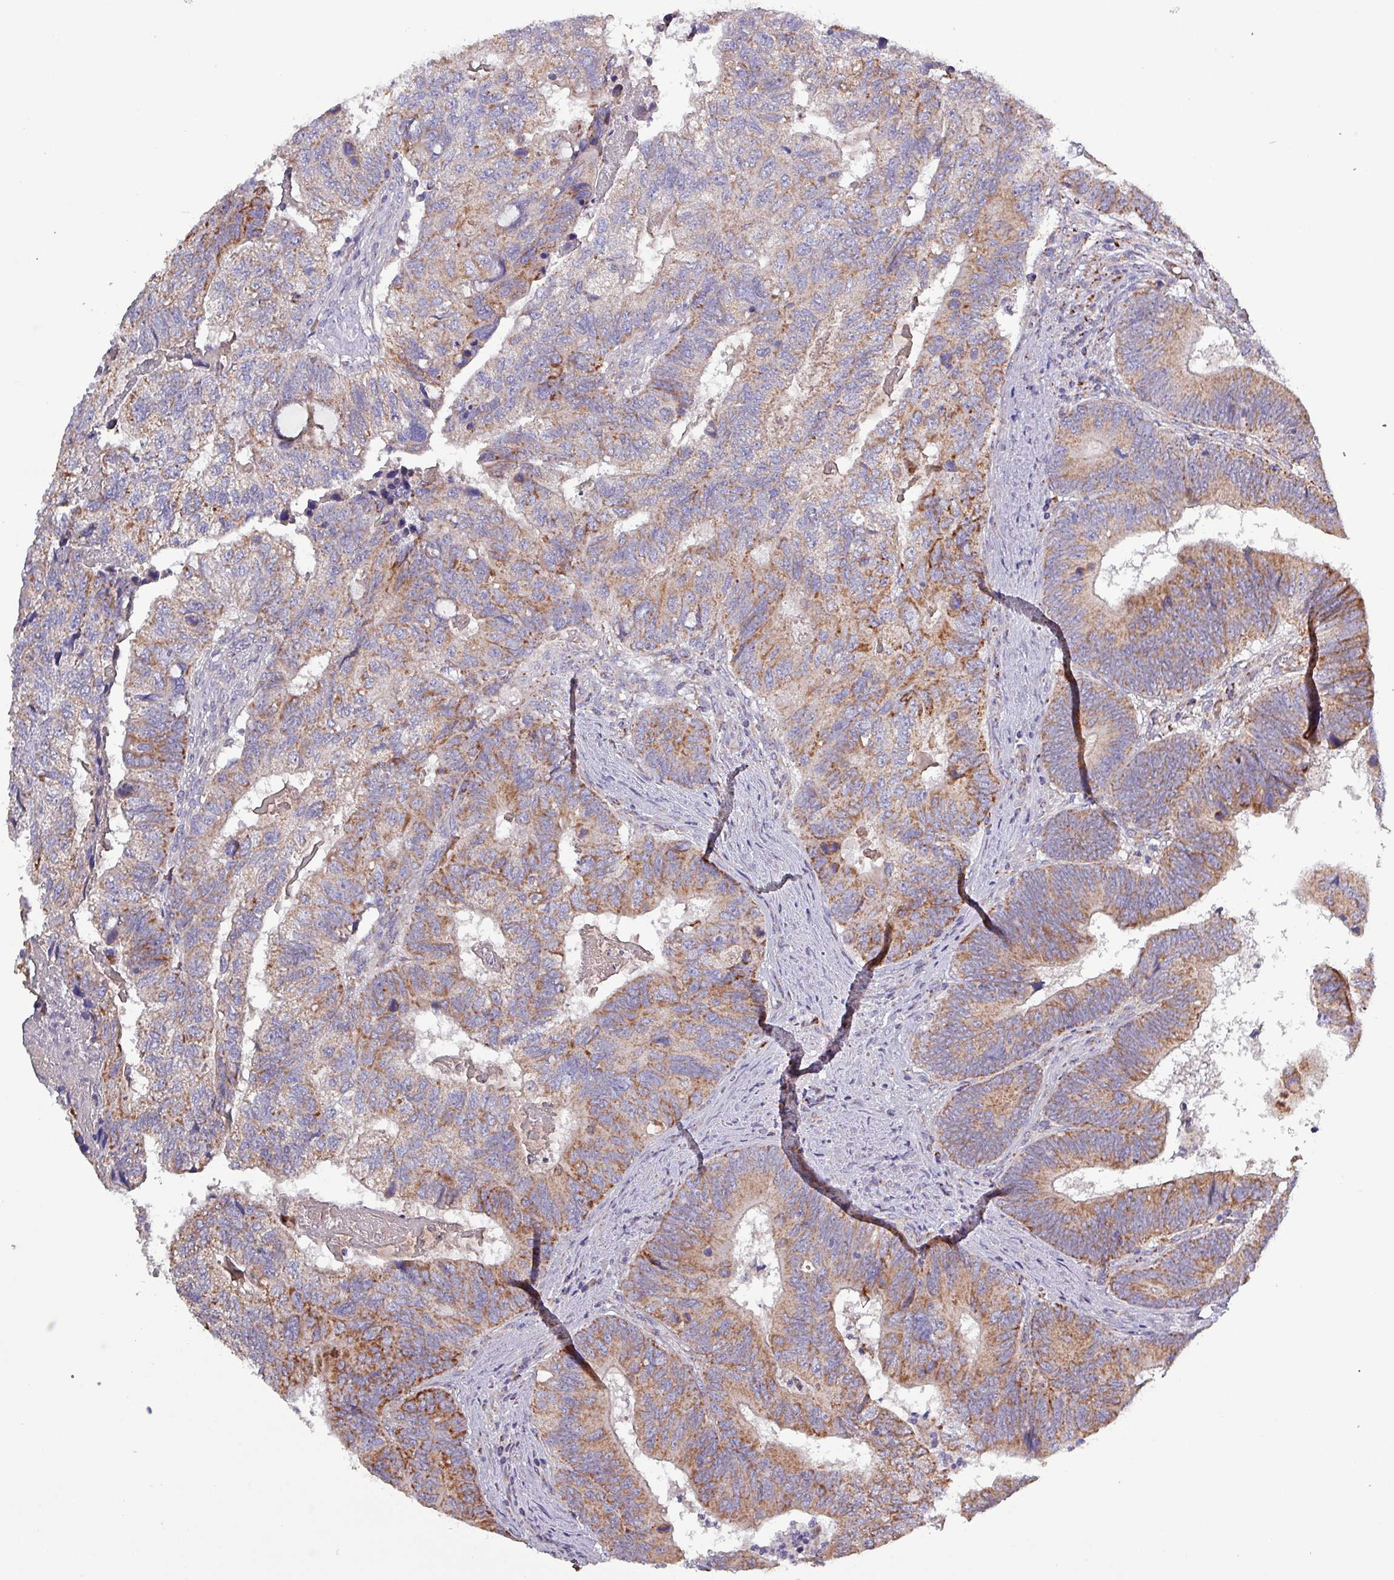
{"staining": {"intensity": "moderate", "quantity": ">75%", "location": "cytoplasmic/membranous"}, "tissue": "colorectal cancer", "cell_type": "Tumor cells", "image_type": "cancer", "snomed": [{"axis": "morphology", "description": "Adenocarcinoma, NOS"}, {"axis": "topography", "description": "Colon"}], "caption": "Immunohistochemistry photomicrograph of neoplastic tissue: colorectal cancer (adenocarcinoma) stained using immunohistochemistry displays medium levels of moderate protein expression localized specifically in the cytoplasmic/membranous of tumor cells, appearing as a cytoplasmic/membranous brown color.", "gene": "ZNF322", "patient": {"sex": "female", "age": 67}}